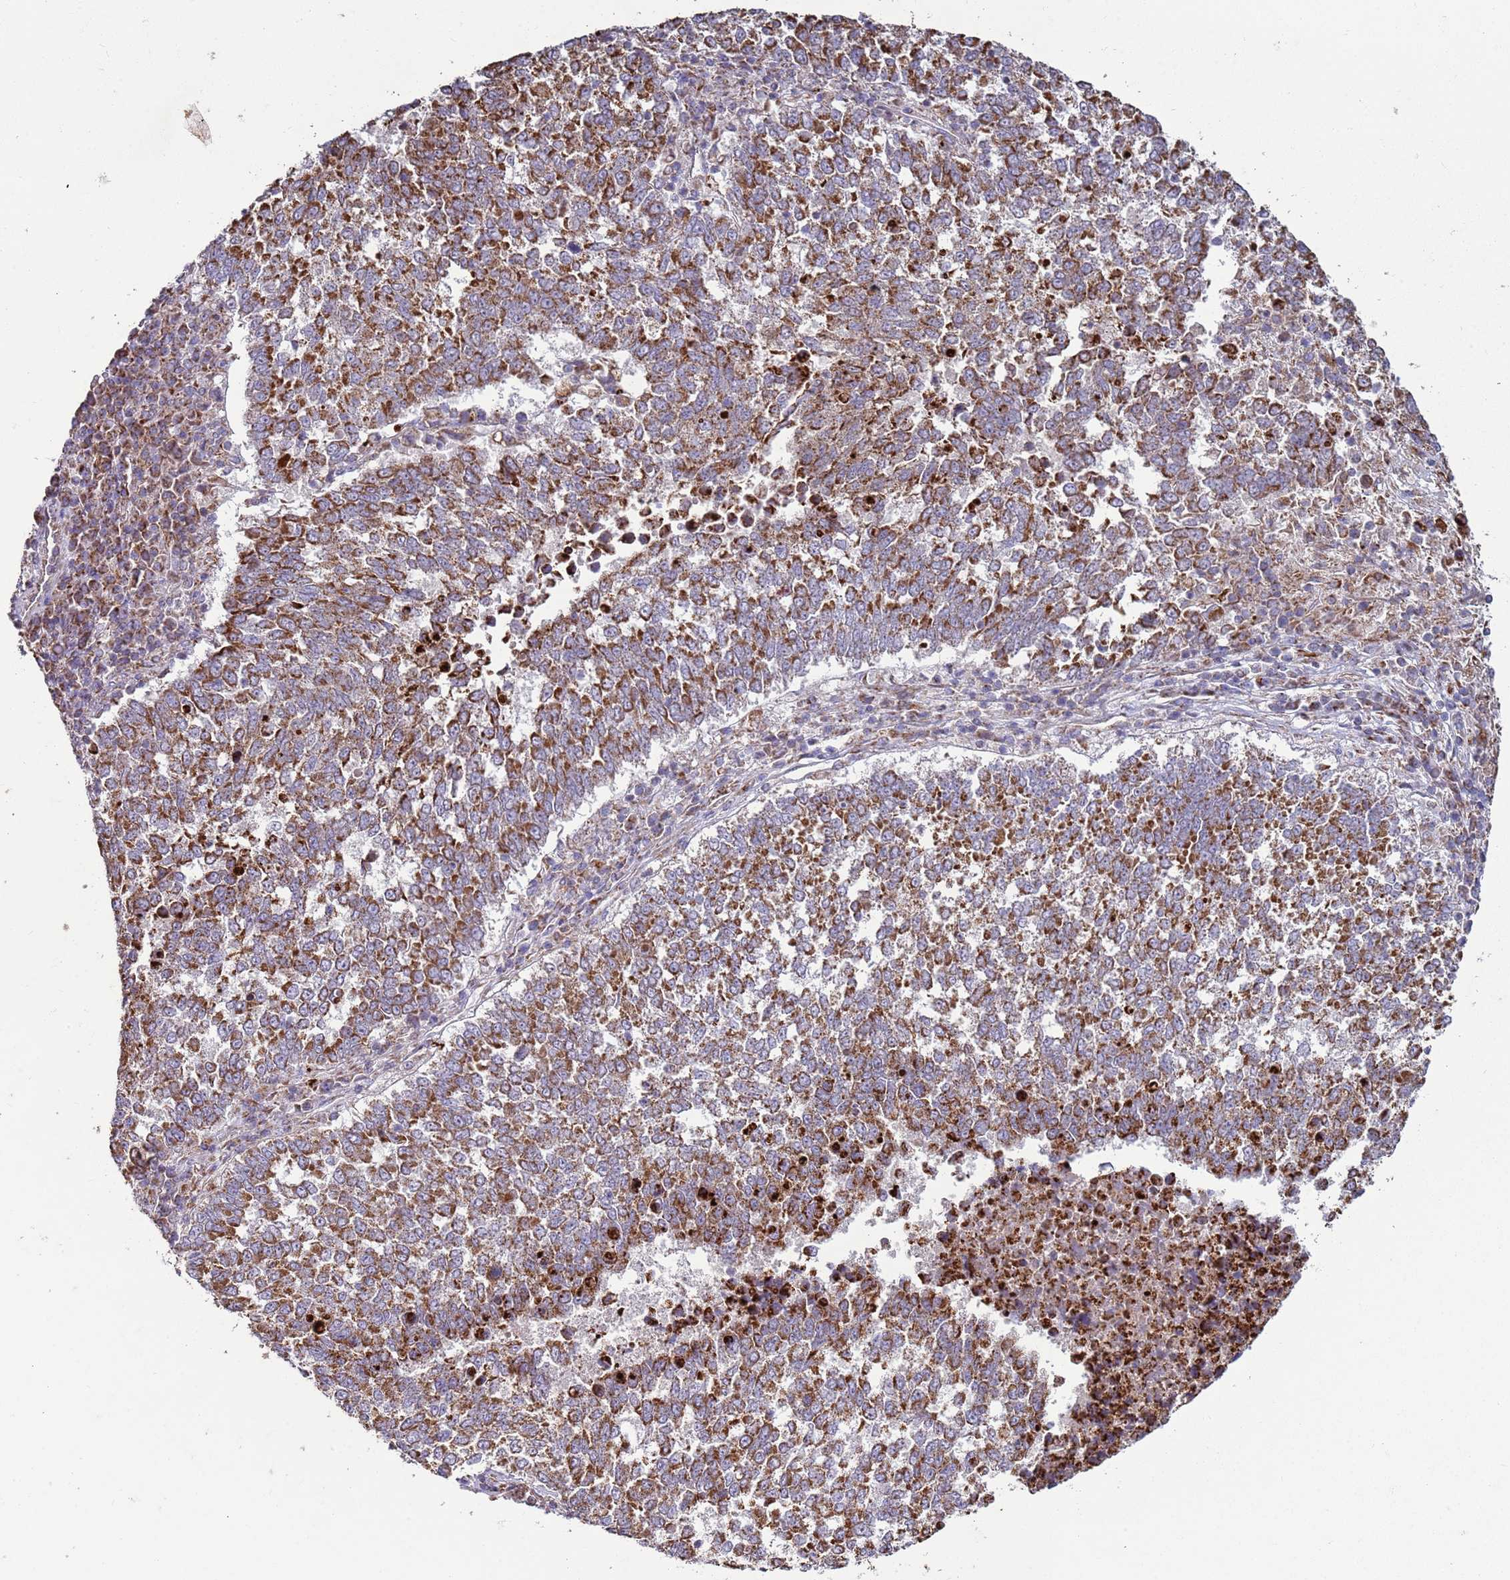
{"staining": {"intensity": "strong", "quantity": ">75%", "location": "cytoplasmic/membranous"}, "tissue": "lung cancer", "cell_type": "Tumor cells", "image_type": "cancer", "snomed": [{"axis": "morphology", "description": "Squamous cell carcinoma, NOS"}, {"axis": "topography", "description": "Lung"}], "caption": "This histopathology image reveals IHC staining of human lung cancer (squamous cell carcinoma), with high strong cytoplasmic/membranous staining in about >75% of tumor cells.", "gene": "FBXO33", "patient": {"sex": "male", "age": 73}}